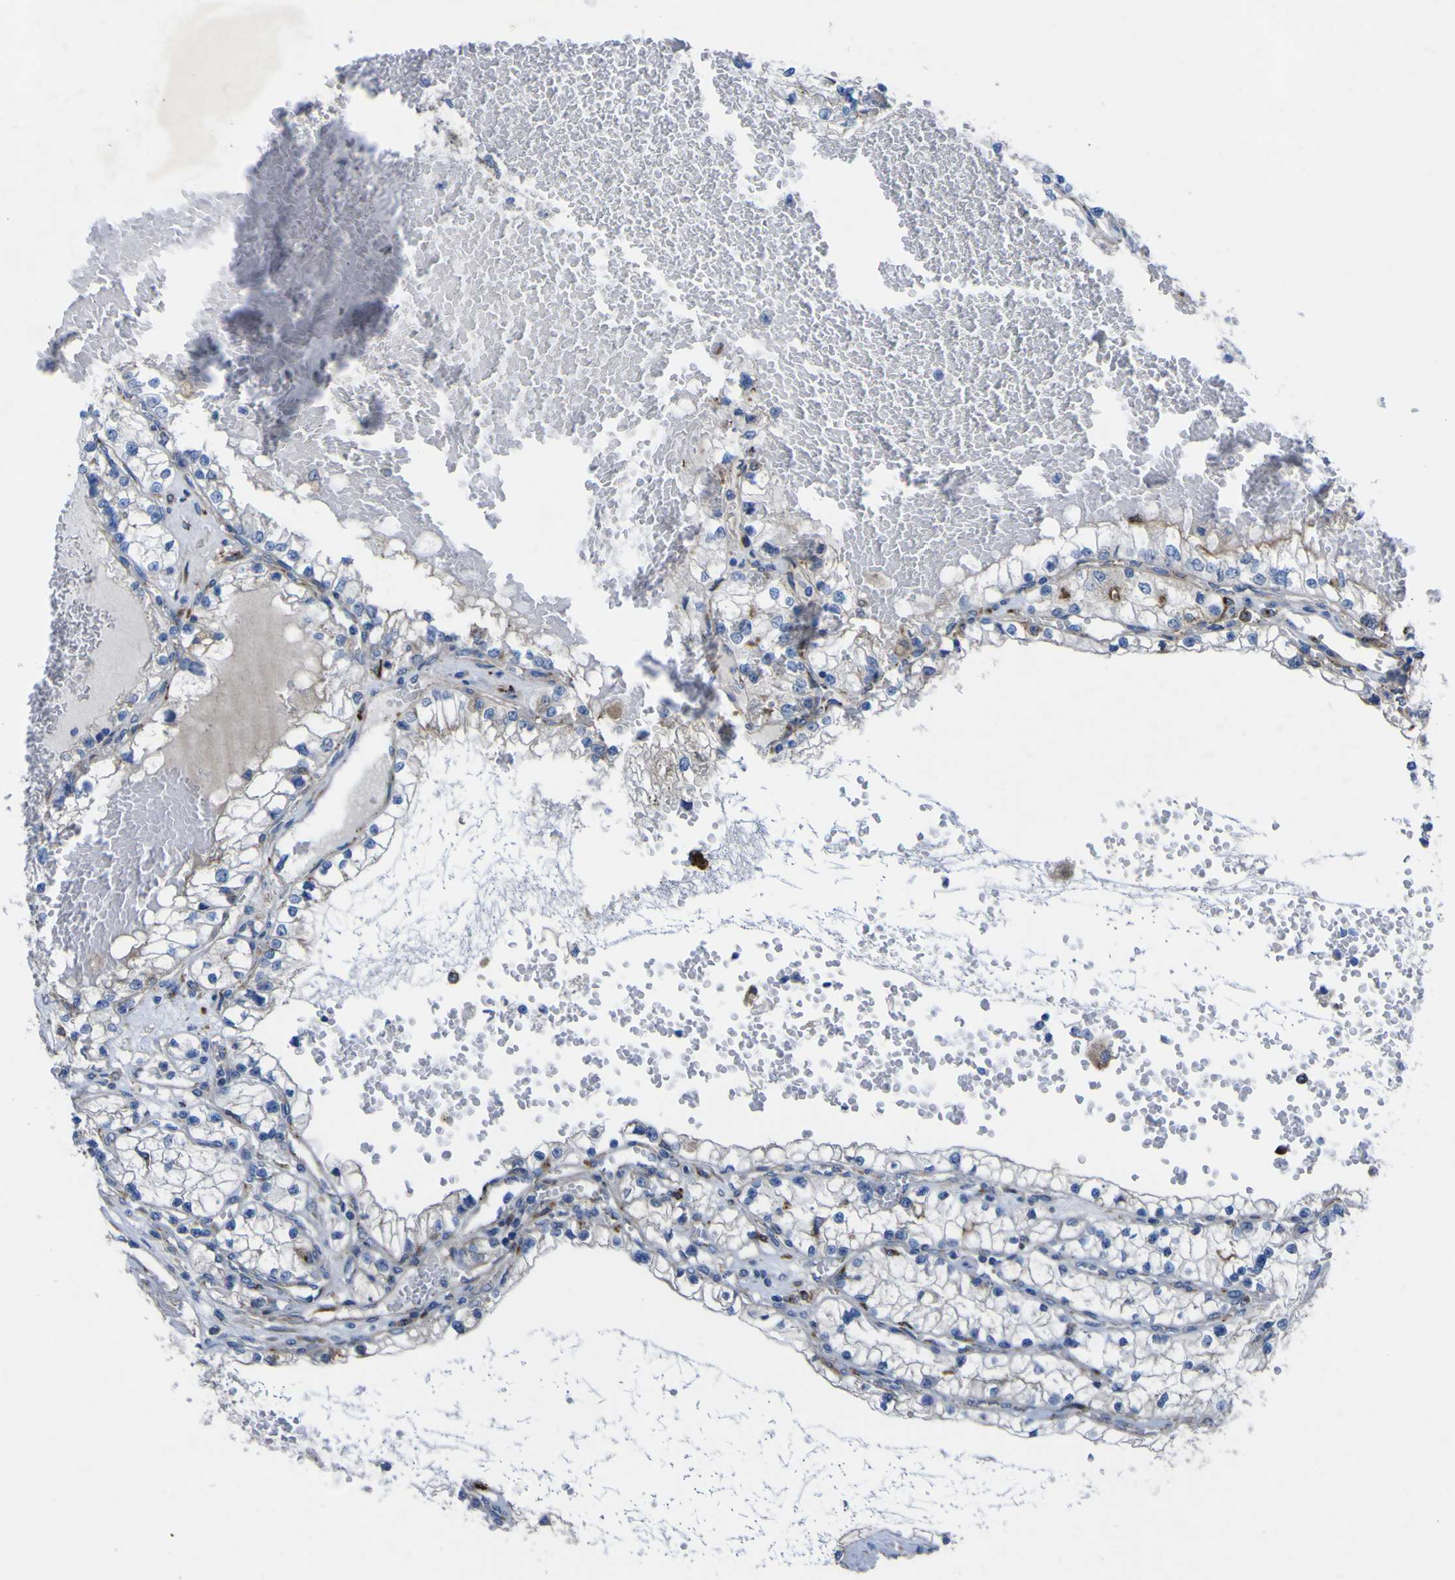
{"staining": {"intensity": "negative", "quantity": "none", "location": "none"}, "tissue": "renal cancer", "cell_type": "Tumor cells", "image_type": "cancer", "snomed": [{"axis": "morphology", "description": "Adenocarcinoma, NOS"}, {"axis": "topography", "description": "Kidney"}], "caption": "Histopathology image shows no significant protein positivity in tumor cells of renal cancer.", "gene": "CST3", "patient": {"sex": "male", "age": 68}}